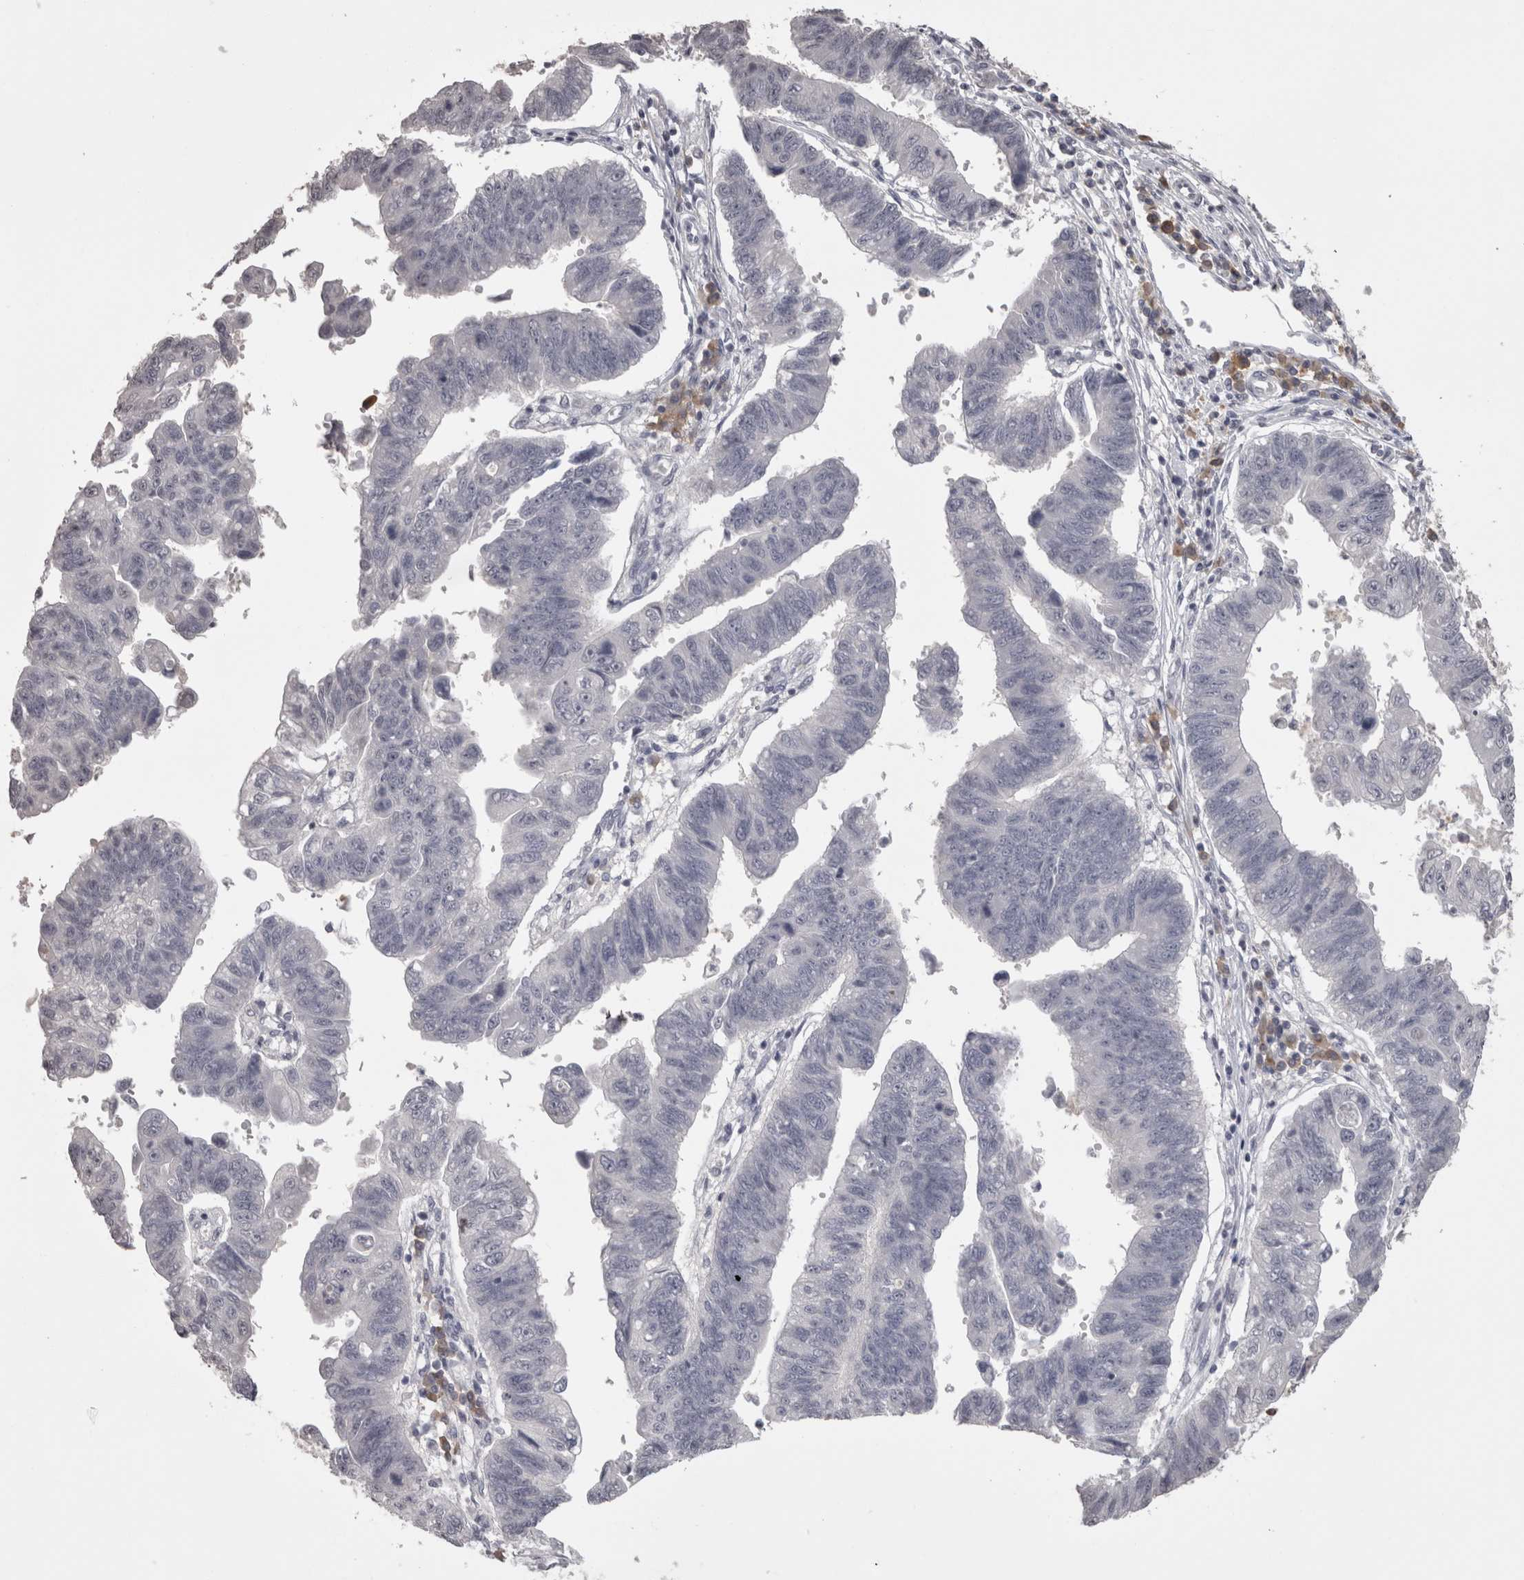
{"staining": {"intensity": "negative", "quantity": "none", "location": "none"}, "tissue": "stomach cancer", "cell_type": "Tumor cells", "image_type": "cancer", "snomed": [{"axis": "morphology", "description": "Adenocarcinoma, NOS"}, {"axis": "topography", "description": "Stomach"}], "caption": "A histopathology image of stomach cancer (adenocarcinoma) stained for a protein demonstrates no brown staining in tumor cells.", "gene": "LAX1", "patient": {"sex": "male", "age": 59}}